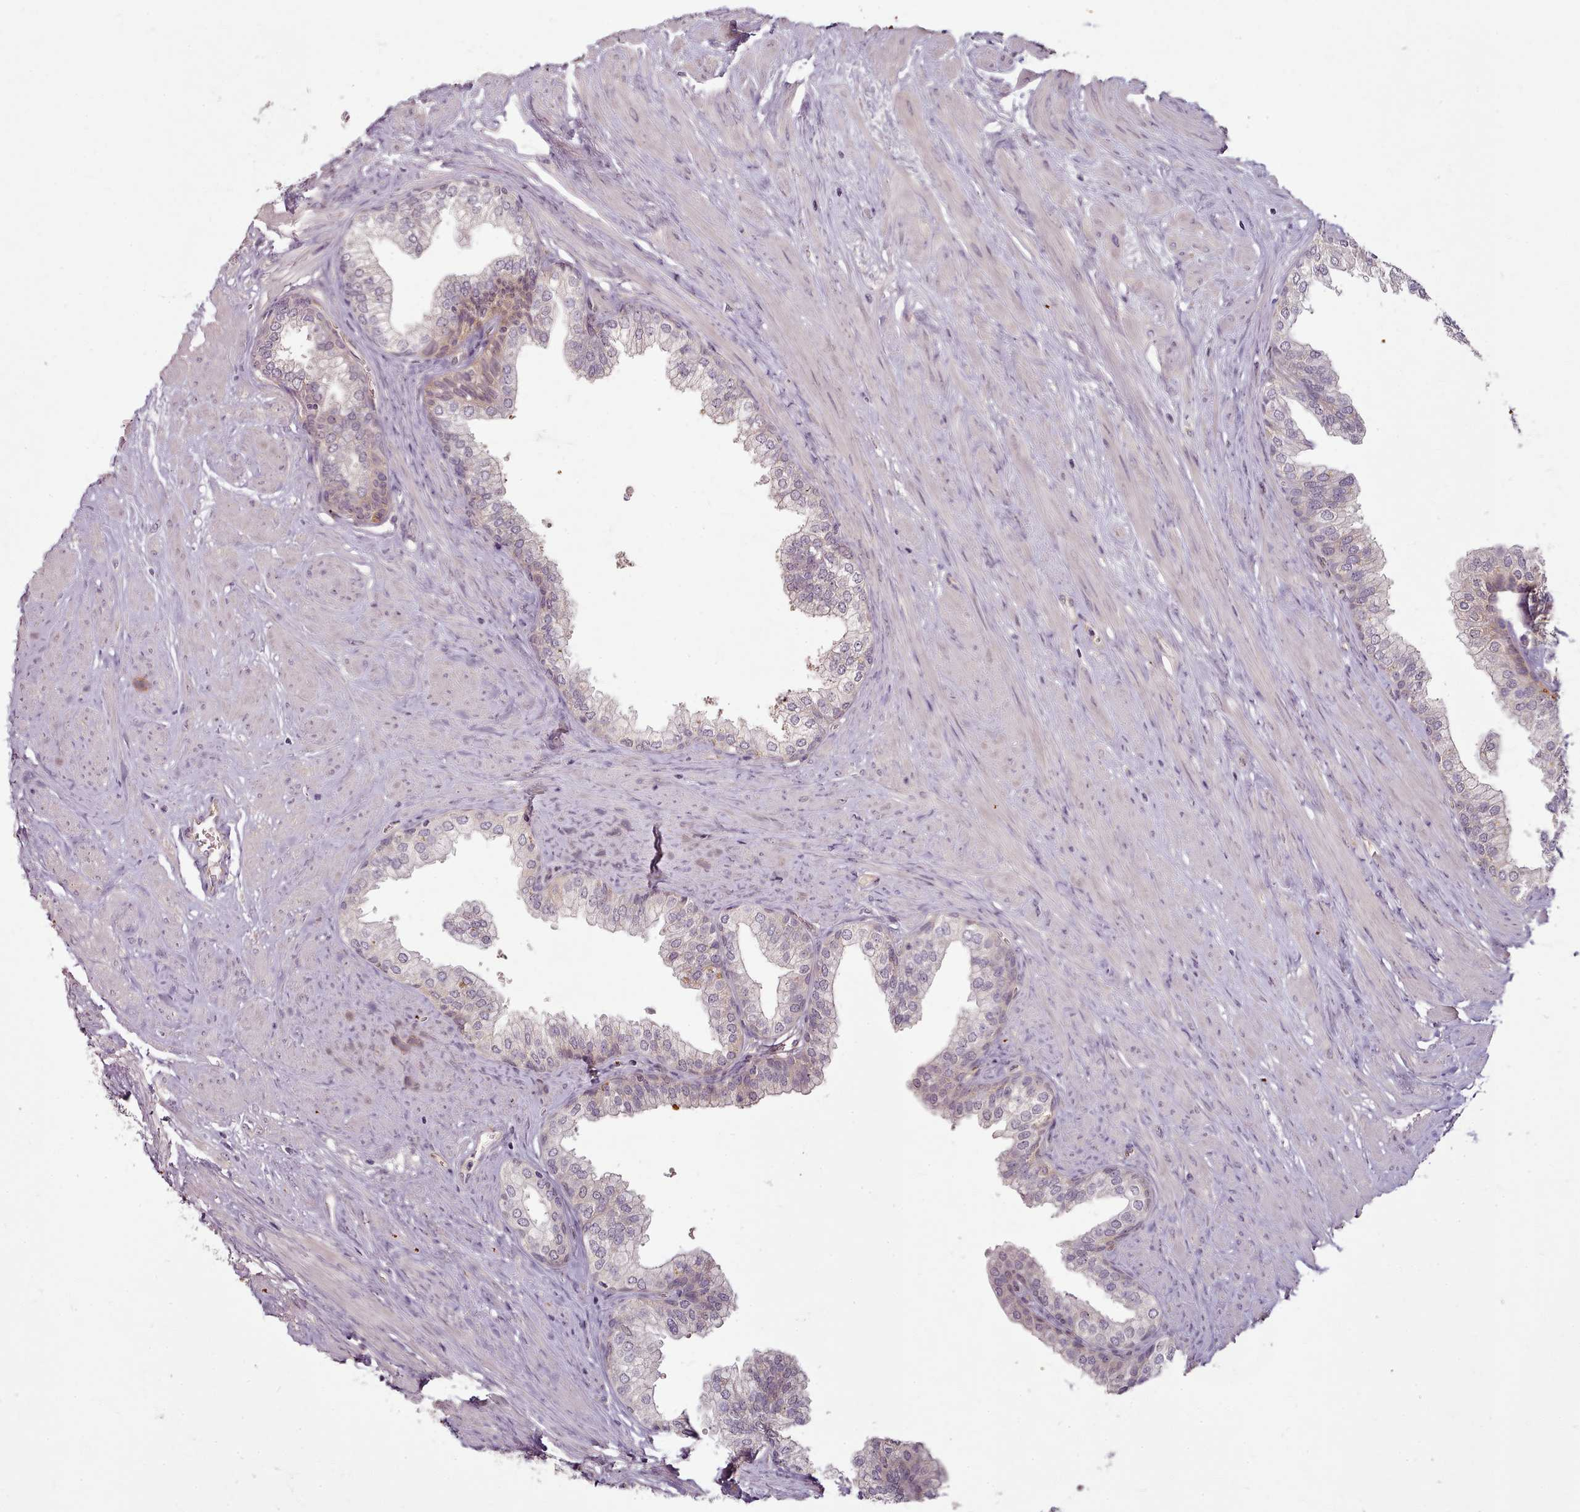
{"staining": {"intensity": "weak", "quantity": "<25%", "location": "nuclear"}, "tissue": "prostate", "cell_type": "Glandular cells", "image_type": "normal", "snomed": [{"axis": "morphology", "description": "Normal tissue, NOS"}, {"axis": "morphology", "description": "Urothelial carcinoma, Low grade"}, {"axis": "topography", "description": "Urinary bladder"}, {"axis": "topography", "description": "Prostate"}], "caption": "This is a micrograph of IHC staining of normal prostate, which shows no positivity in glandular cells.", "gene": "C1QTNF5", "patient": {"sex": "male", "age": 60}}